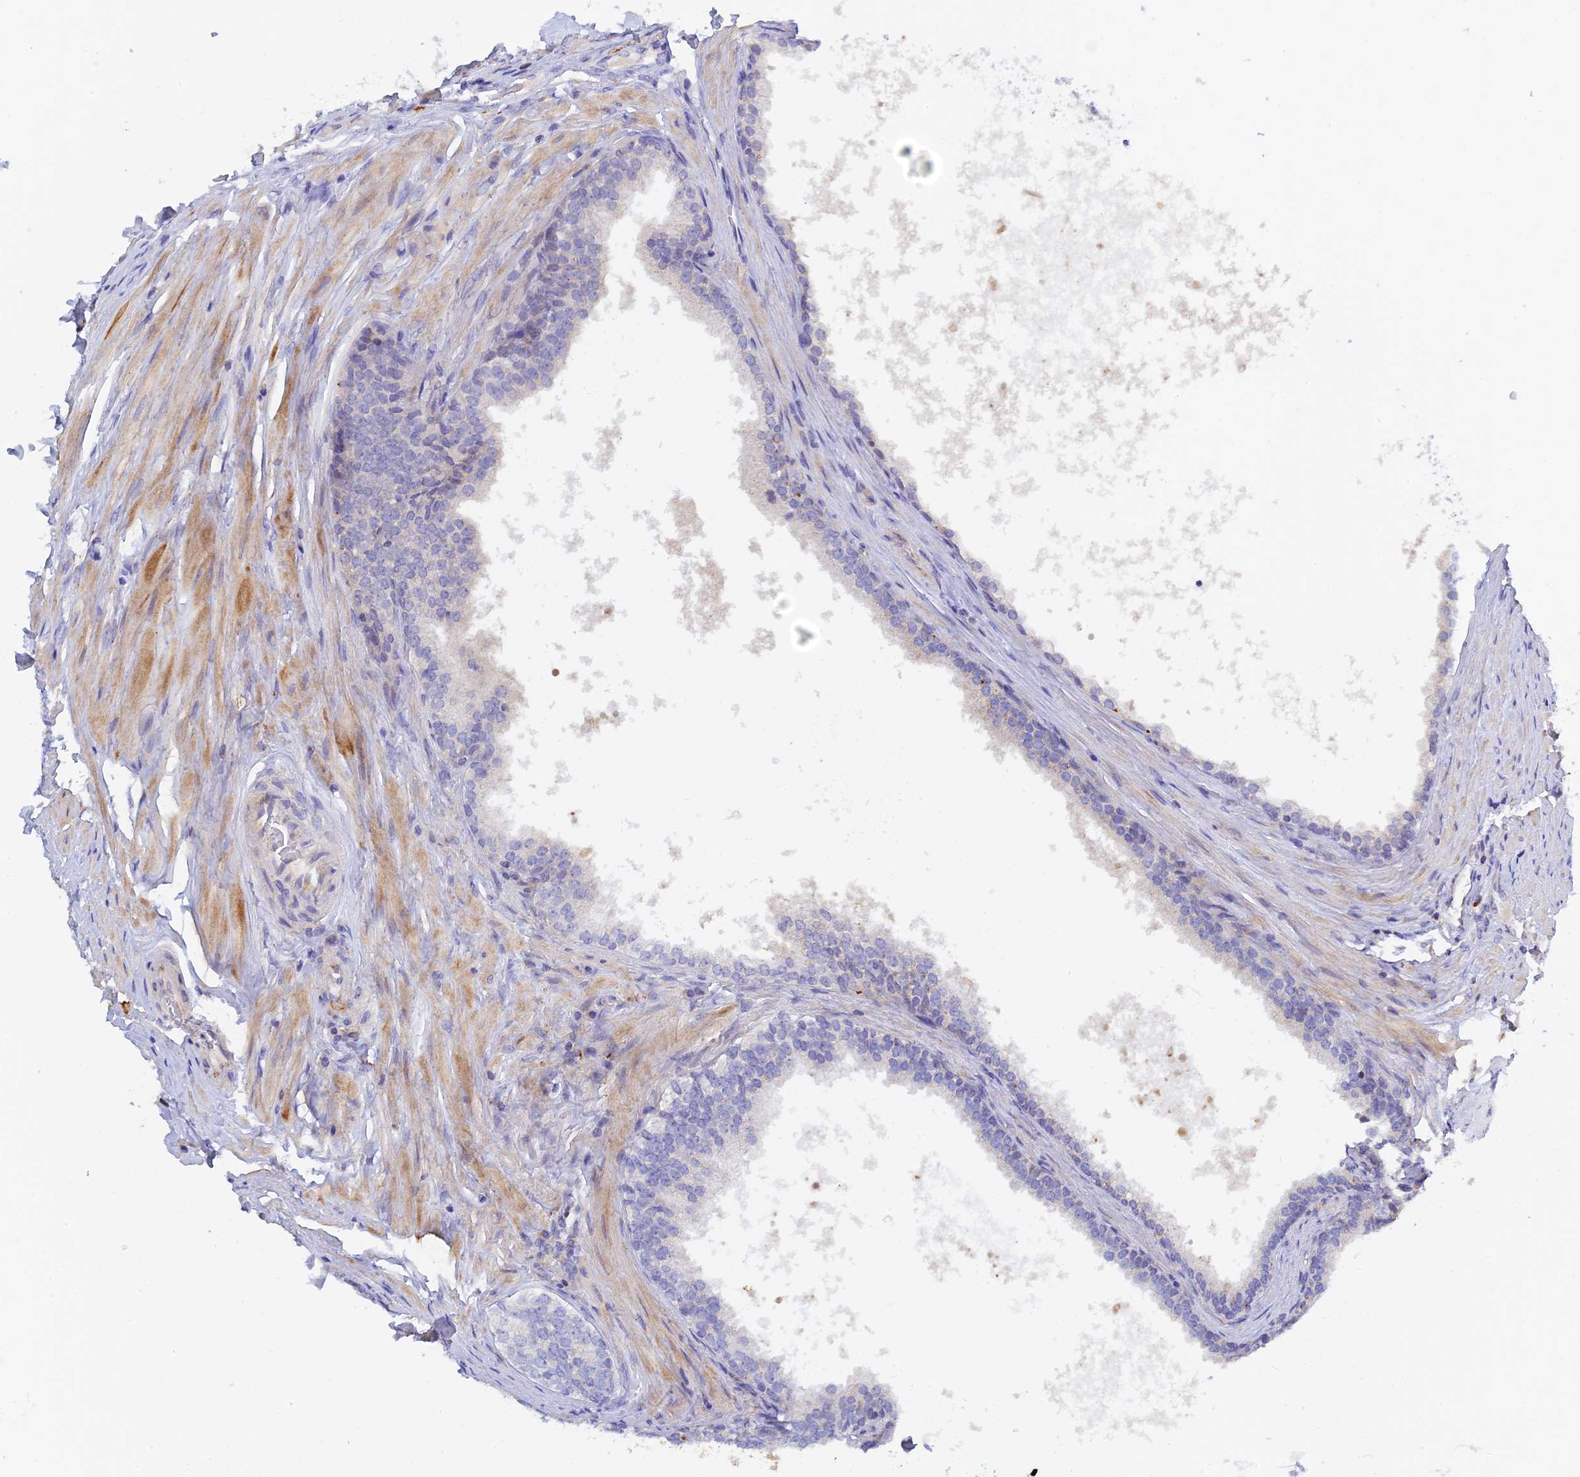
{"staining": {"intensity": "strong", "quantity": "<25%", "location": "cytoplasmic/membranous"}, "tissue": "prostate", "cell_type": "Glandular cells", "image_type": "normal", "snomed": [{"axis": "morphology", "description": "Normal tissue, NOS"}, {"axis": "topography", "description": "Prostate"}], "caption": "Glandular cells demonstrate medium levels of strong cytoplasmic/membranous expression in about <25% of cells in benign prostate. The protein of interest is shown in brown color, while the nuclei are stained blue.", "gene": "RPGRIP1L", "patient": {"sex": "male", "age": 60}}